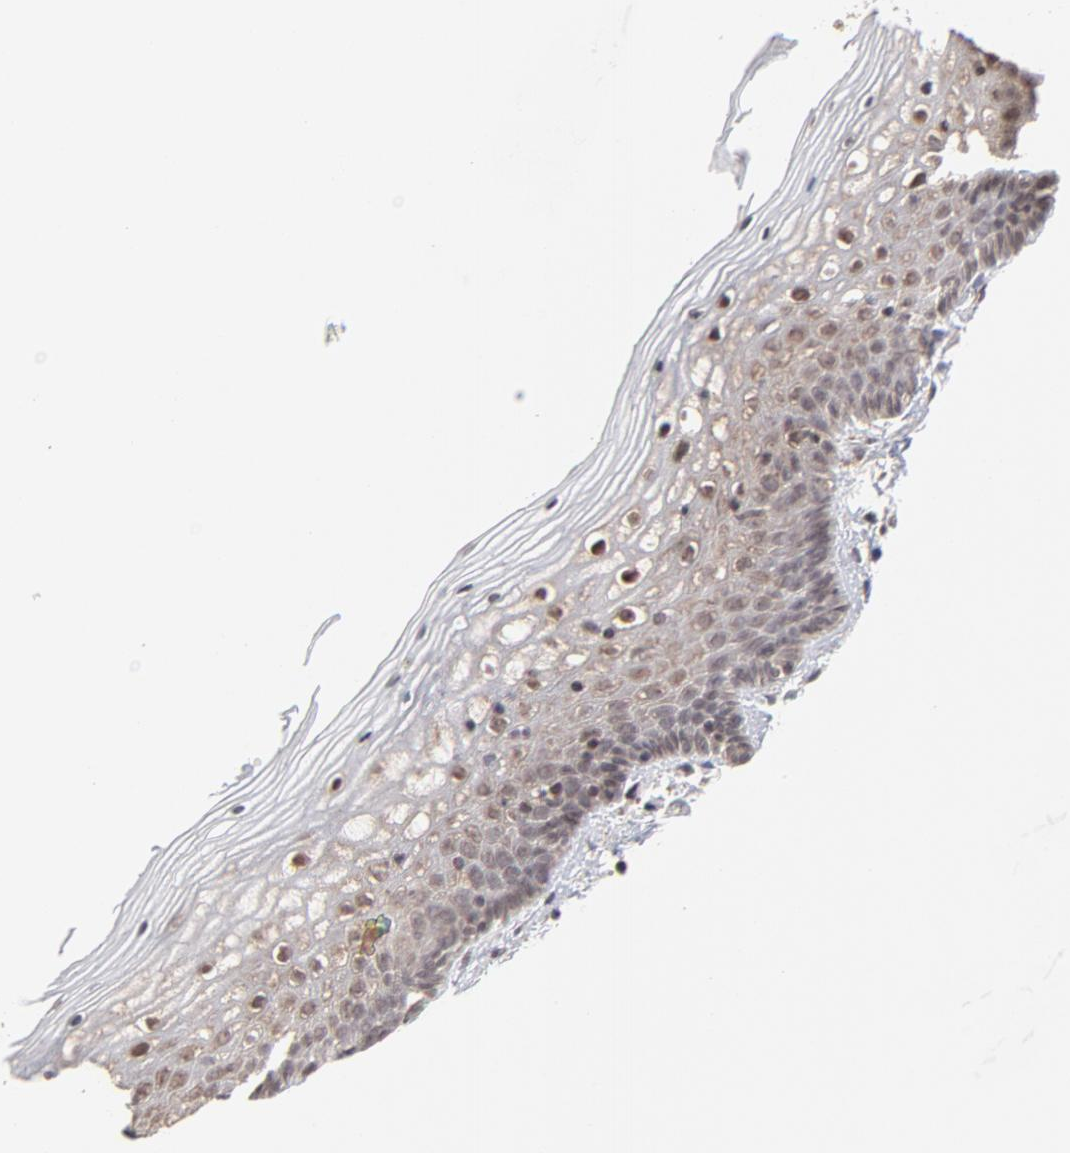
{"staining": {"intensity": "moderate", "quantity": ">75%", "location": "nuclear"}, "tissue": "vagina", "cell_type": "Squamous epithelial cells", "image_type": "normal", "snomed": [{"axis": "morphology", "description": "Normal tissue, NOS"}, {"axis": "topography", "description": "Vagina"}], "caption": "Vagina stained with DAB (3,3'-diaminobenzidine) IHC exhibits medium levels of moderate nuclear positivity in about >75% of squamous epithelial cells. (DAB (3,3'-diaminobenzidine) = brown stain, brightfield microscopy at high magnification).", "gene": "ARIH1", "patient": {"sex": "female", "age": 46}}